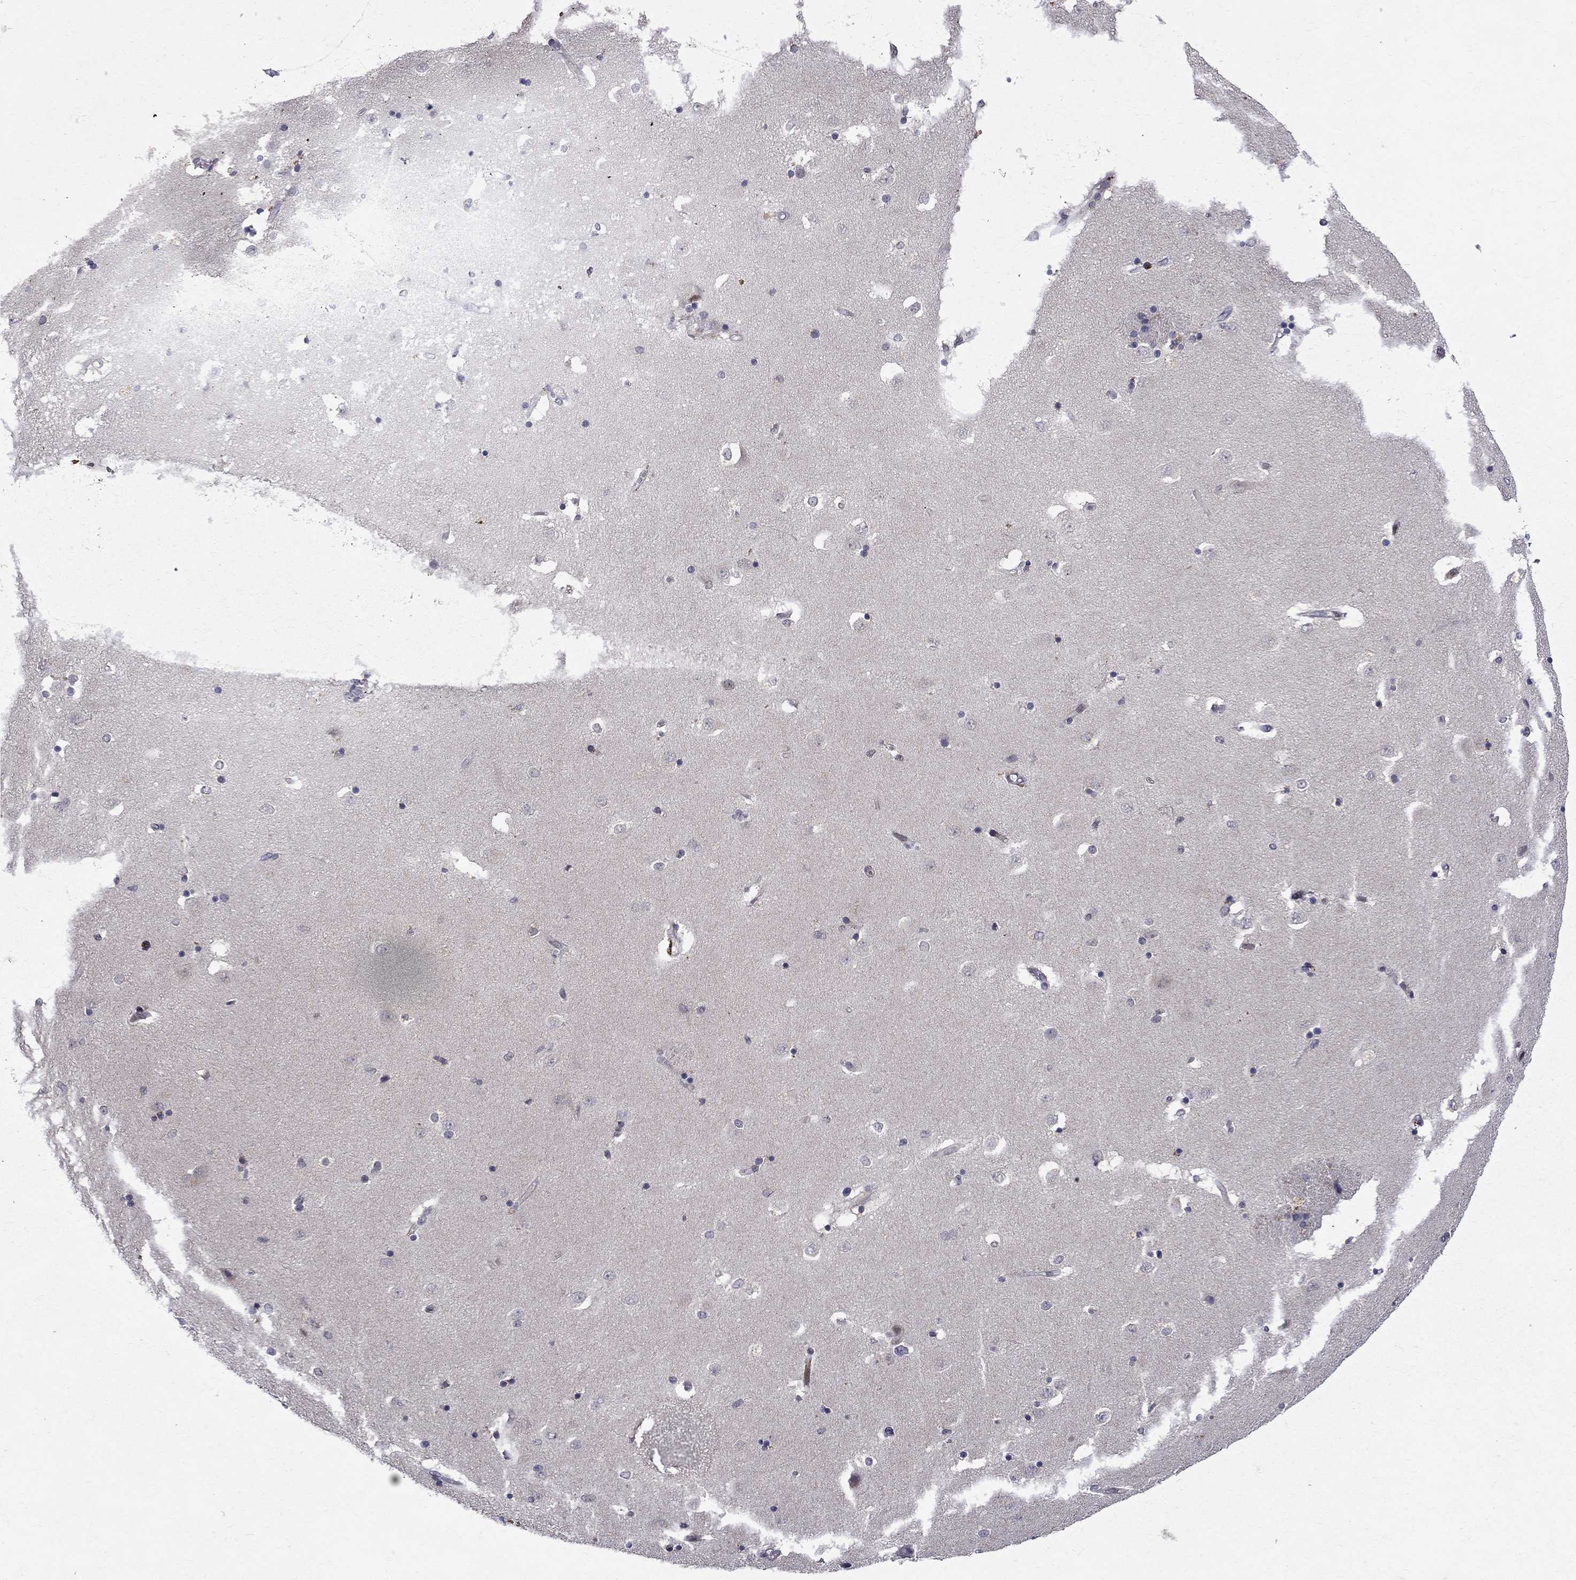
{"staining": {"intensity": "negative", "quantity": "none", "location": "none"}, "tissue": "caudate", "cell_type": "Glial cells", "image_type": "normal", "snomed": [{"axis": "morphology", "description": "Normal tissue, NOS"}, {"axis": "topography", "description": "Lateral ventricle wall"}], "caption": "Immunohistochemical staining of unremarkable caudate displays no significant expression in glial cells. Nuclei are stained in blue.", "gene": "STAB2", "patient": {"sex": "male", "age": 51}}